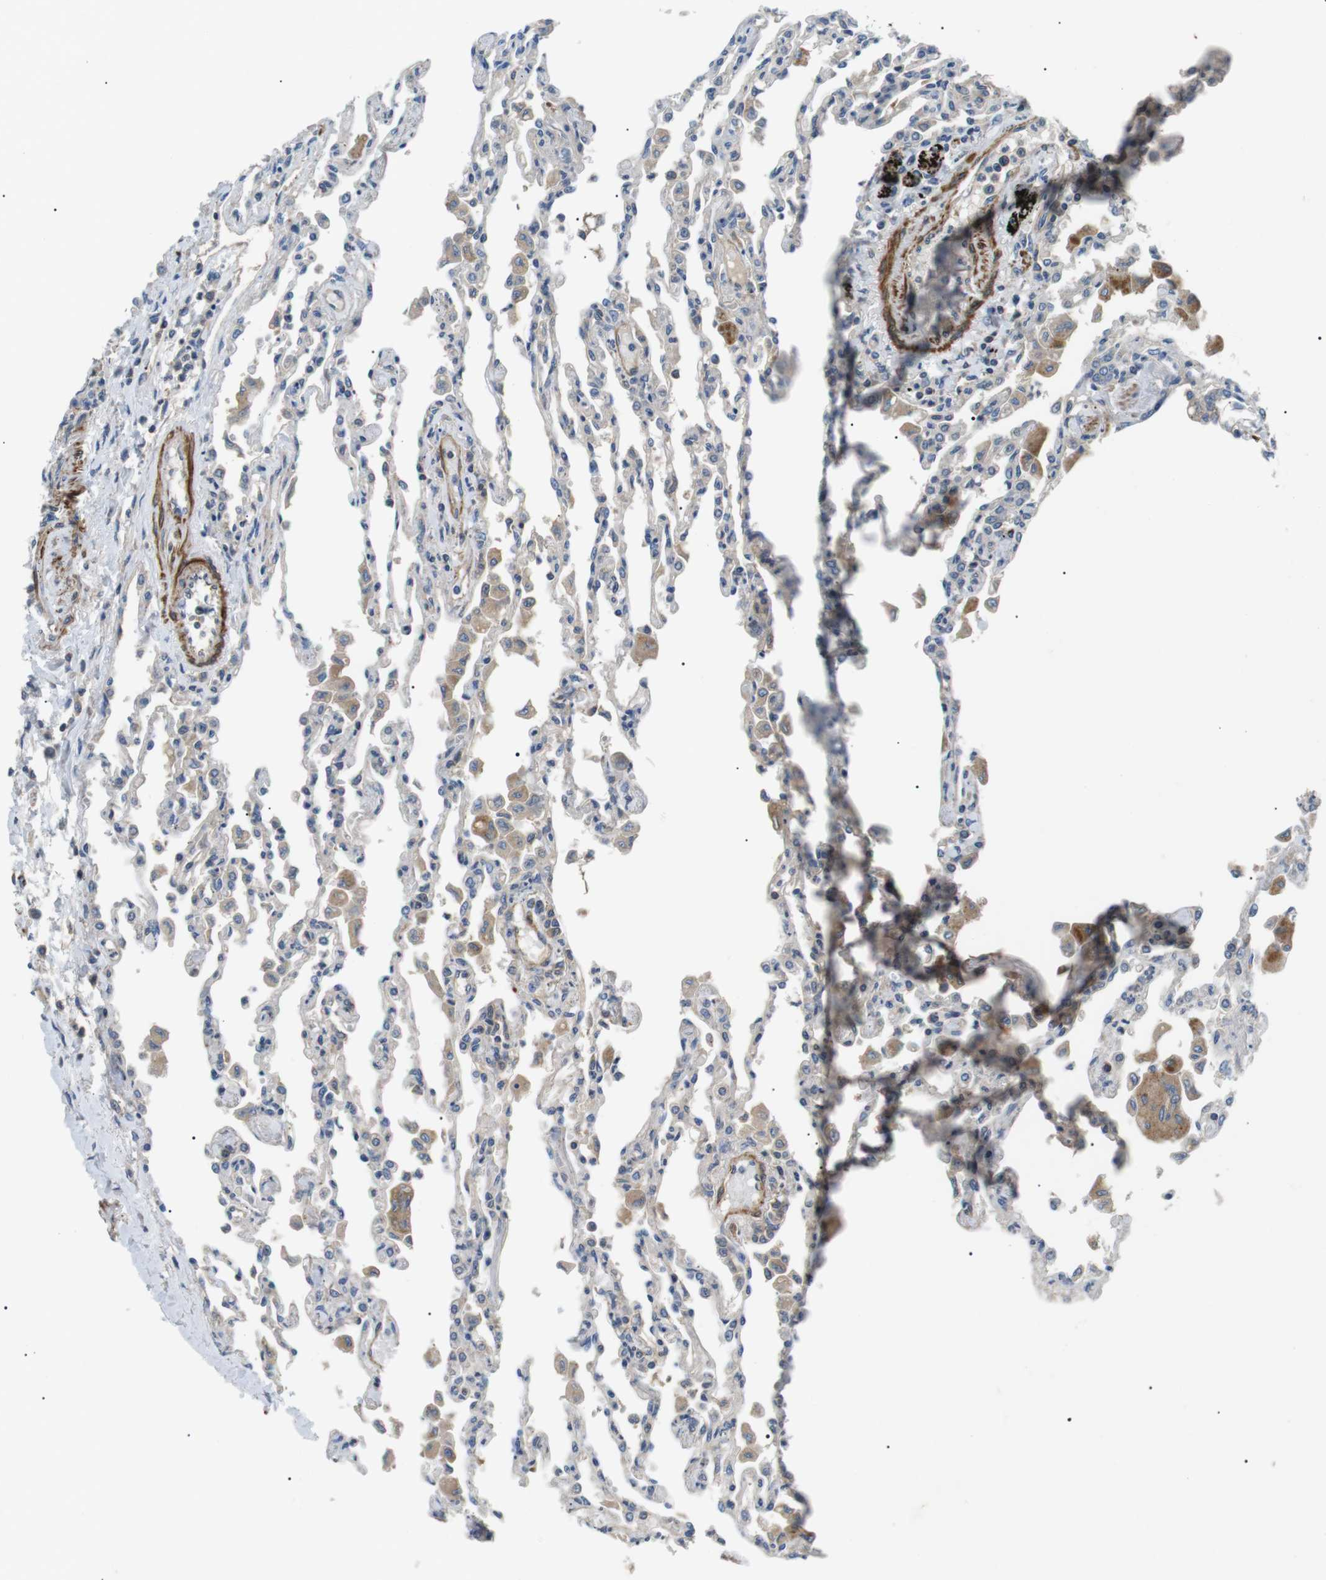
{"staining": {"intensity": "negative", "quantity": "none", "location": "none"}, "tissue": "lung", "cell_type": "Alveolar cells", "image_type": "normal", "snomed": [{"axis": "morphology", "description": "Normal tissue, NOS"}, {"axis": "topography", "description": "Bronchus"}, {"axis": "topography", "description": "Lung"}], "caption": "Immunohistochemistry (IHC) micrograph of normal human lung stained for a protein (brown), which exhibits no positivity in alveolar cells. (DAB immunohistochemistry (IHC) visualized using brightfield microscopy, high magnification).", "gene": "DIPK1A", "patient": {"sex": "female", "age": 49}}